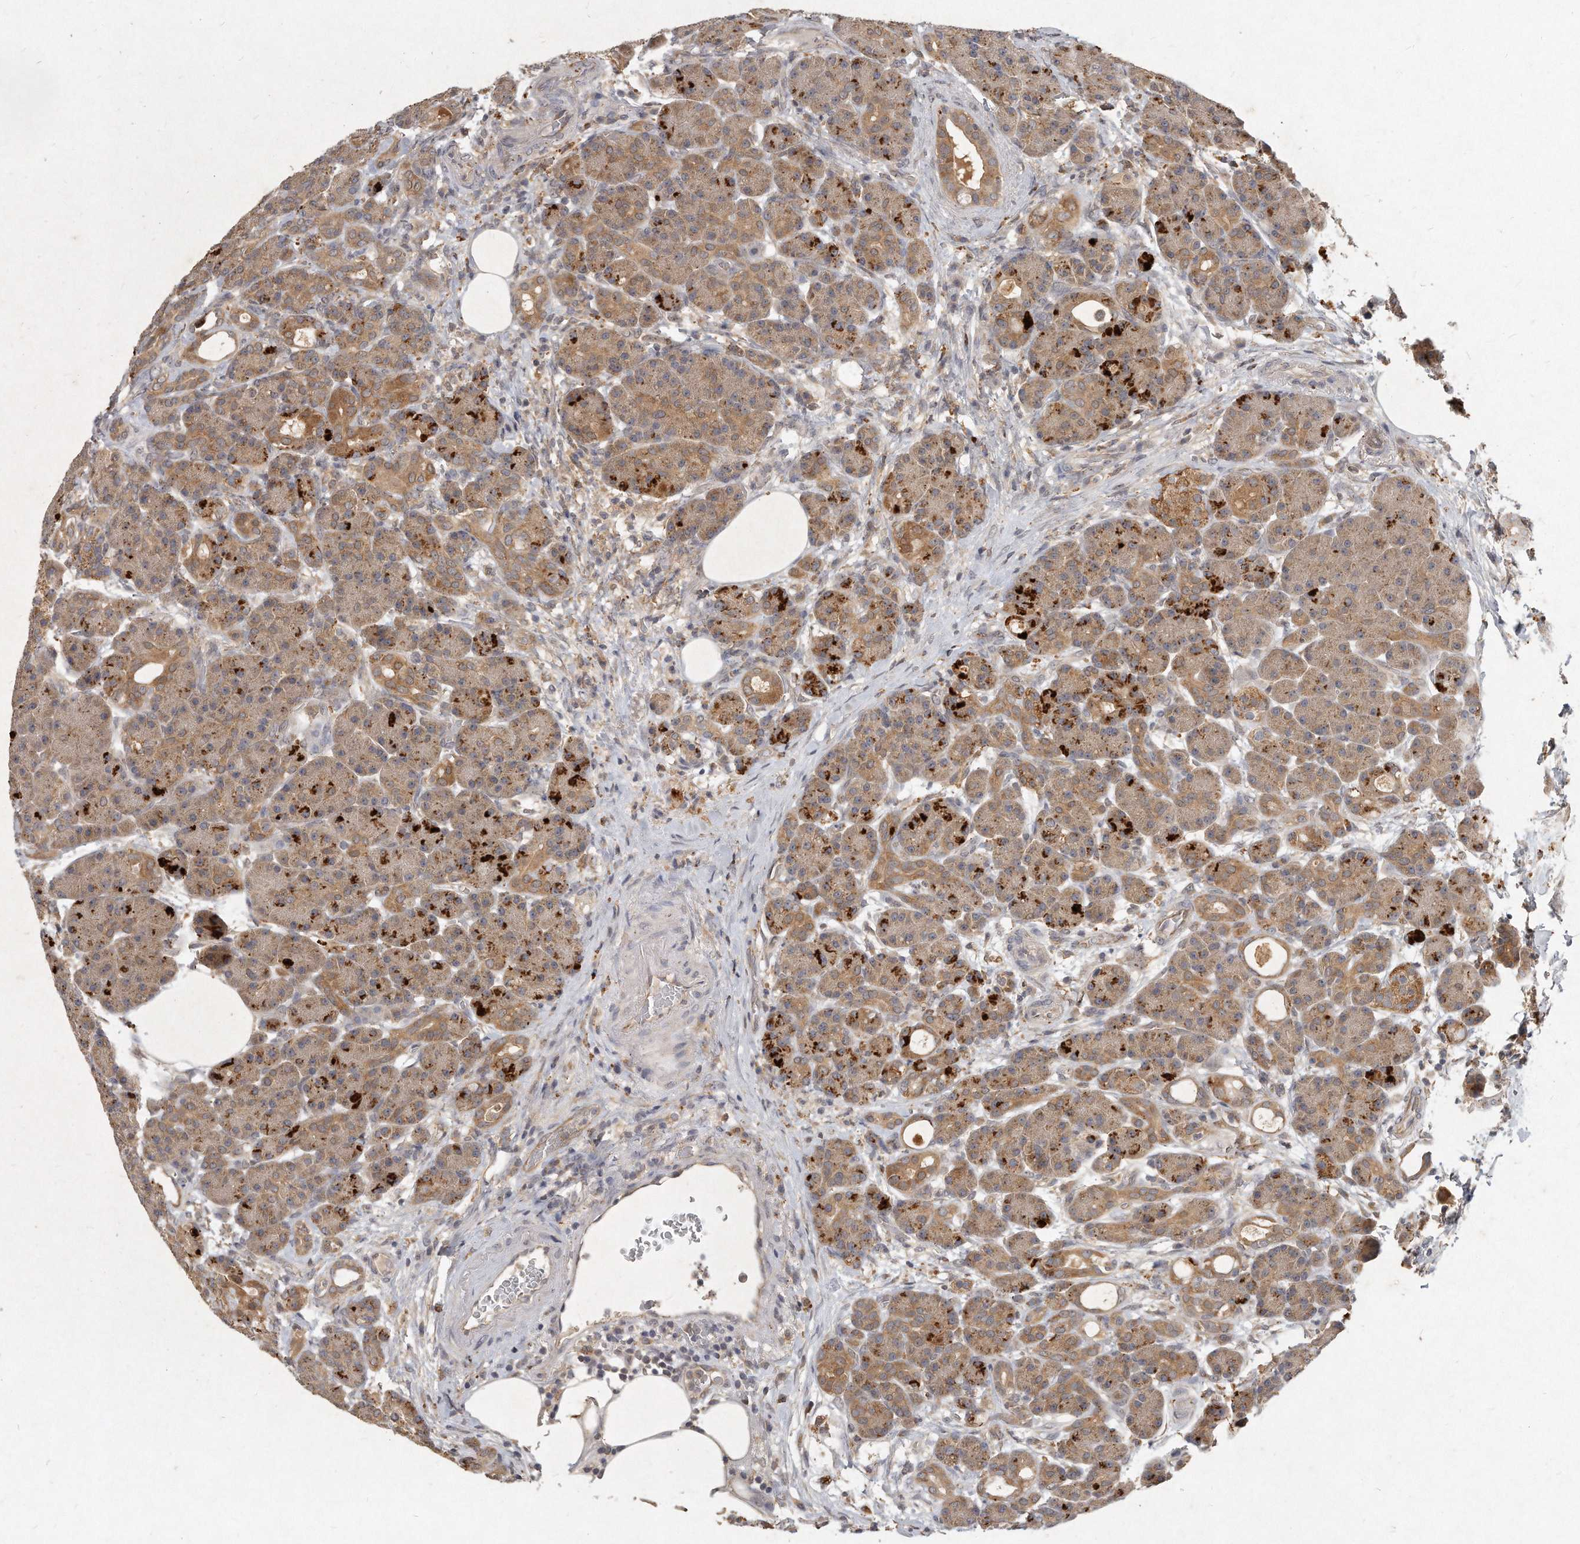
{"staining": {"intensity": "moderate", "quantity": ">75%", "location": "cytoplasmic/membranous"}, "tissue": "pancreas", "cell_type": "Exocrine glandular cells", "image_type": "normal", "snomed": [{"axis": "morphology", "description": "Normal tissue, NOS"}, {"axis": "topography", "description": "Pancreas"}], "caption": "The image shows staining of benign pancreas, revealing moderate cytoplasmic/membranous protein positivity (brown color) within exocrine glandular cells. The staining was performed using DAB (3,3'-diaminobenzidine) to visualize the protein expression in brown, while the nuclei were stained in blue with hematoxylin (Magnification: 20x).", "gene": "LGALS8", "patient": {"sex": "male", "age": 63}}